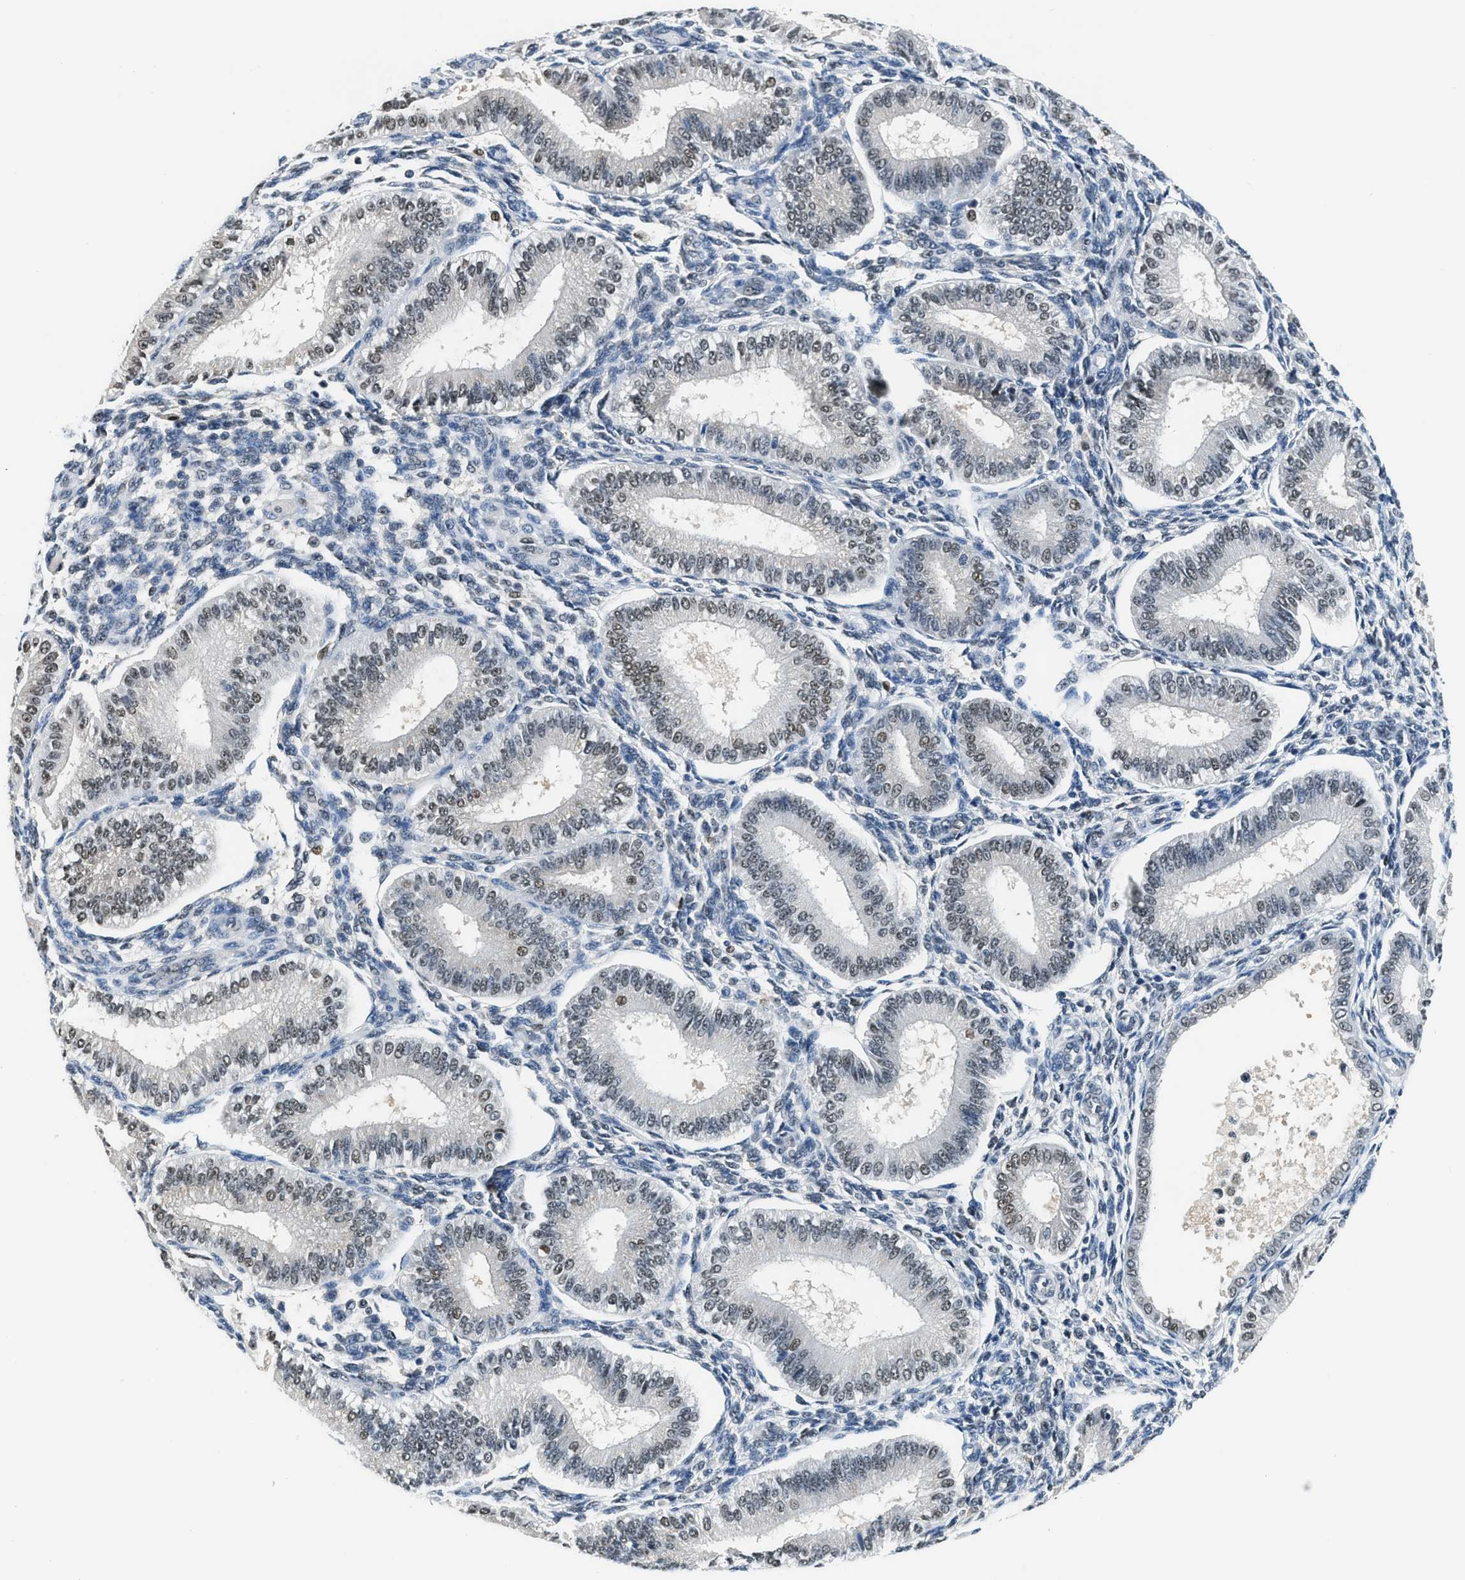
{"staining": {"intensity": "negative", "quantity": "none", "location": "none"}, "tissue": "endometrium", "cell_type": "Cells in endometrial stroma", "image_type": "normal", "snomed": [{"axis": "morphology", "description": "Normal tissue, NOS"}, {"axis": "topography", "description": "Endometrium"}], "caption": "IHC micrograph of normal human endometrium stained for a protein (brown), which demonstrates no staining in cells in endometrial stroma. (Brightfield microscopy of DAB immunohistochemistry at high magnification).", "gene": "ALX1", "patient": {"sex": "female", "age": 39}}